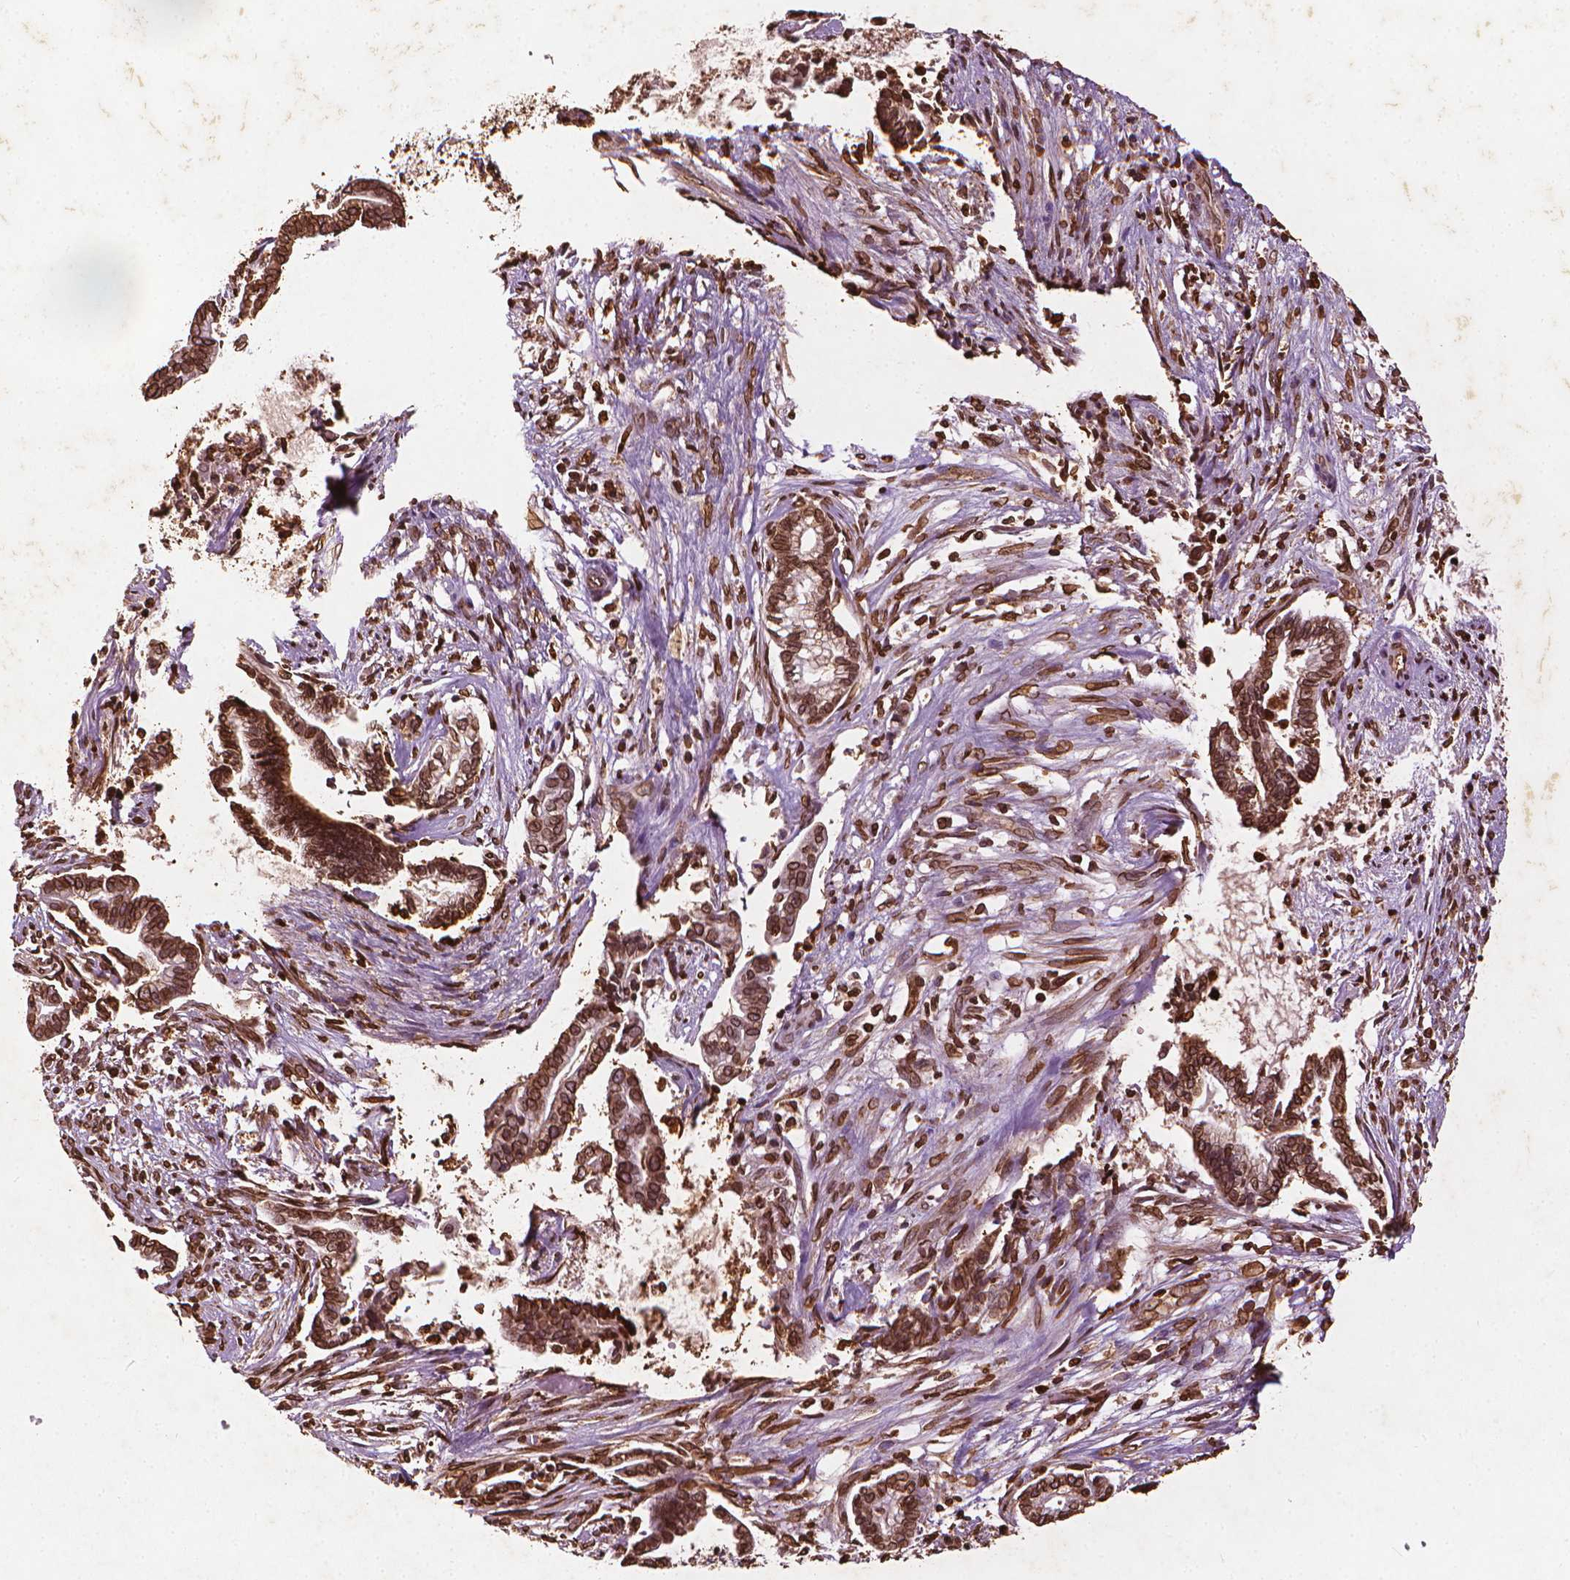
{"staining": {"intensity": "strong", "quantity": ">75%", "location": "cytoplasmic/membranous,nuclear"}, "tissue": "cervical cancer", "cell_type": "Tumor cells", "image_type": "cancer", "snomed": [{"axis": "morphology", "description": "Adenocarcinoma, NOS"}, {"axis": "topography", "description": "Cervix"}], "caption": "IHC photomicrograph of neoplastic tissue: human cervical adenocarcinoma stained using IHC shows high levels of strong protein expression localized specifically in the cytoplasmic/membranous and nuclear of tumor cells, appearing as a cytoplasmic/membranous and nuclear brown color.", "gene": "LMNB1", "patient": {"sex": "female", "age": 62}}